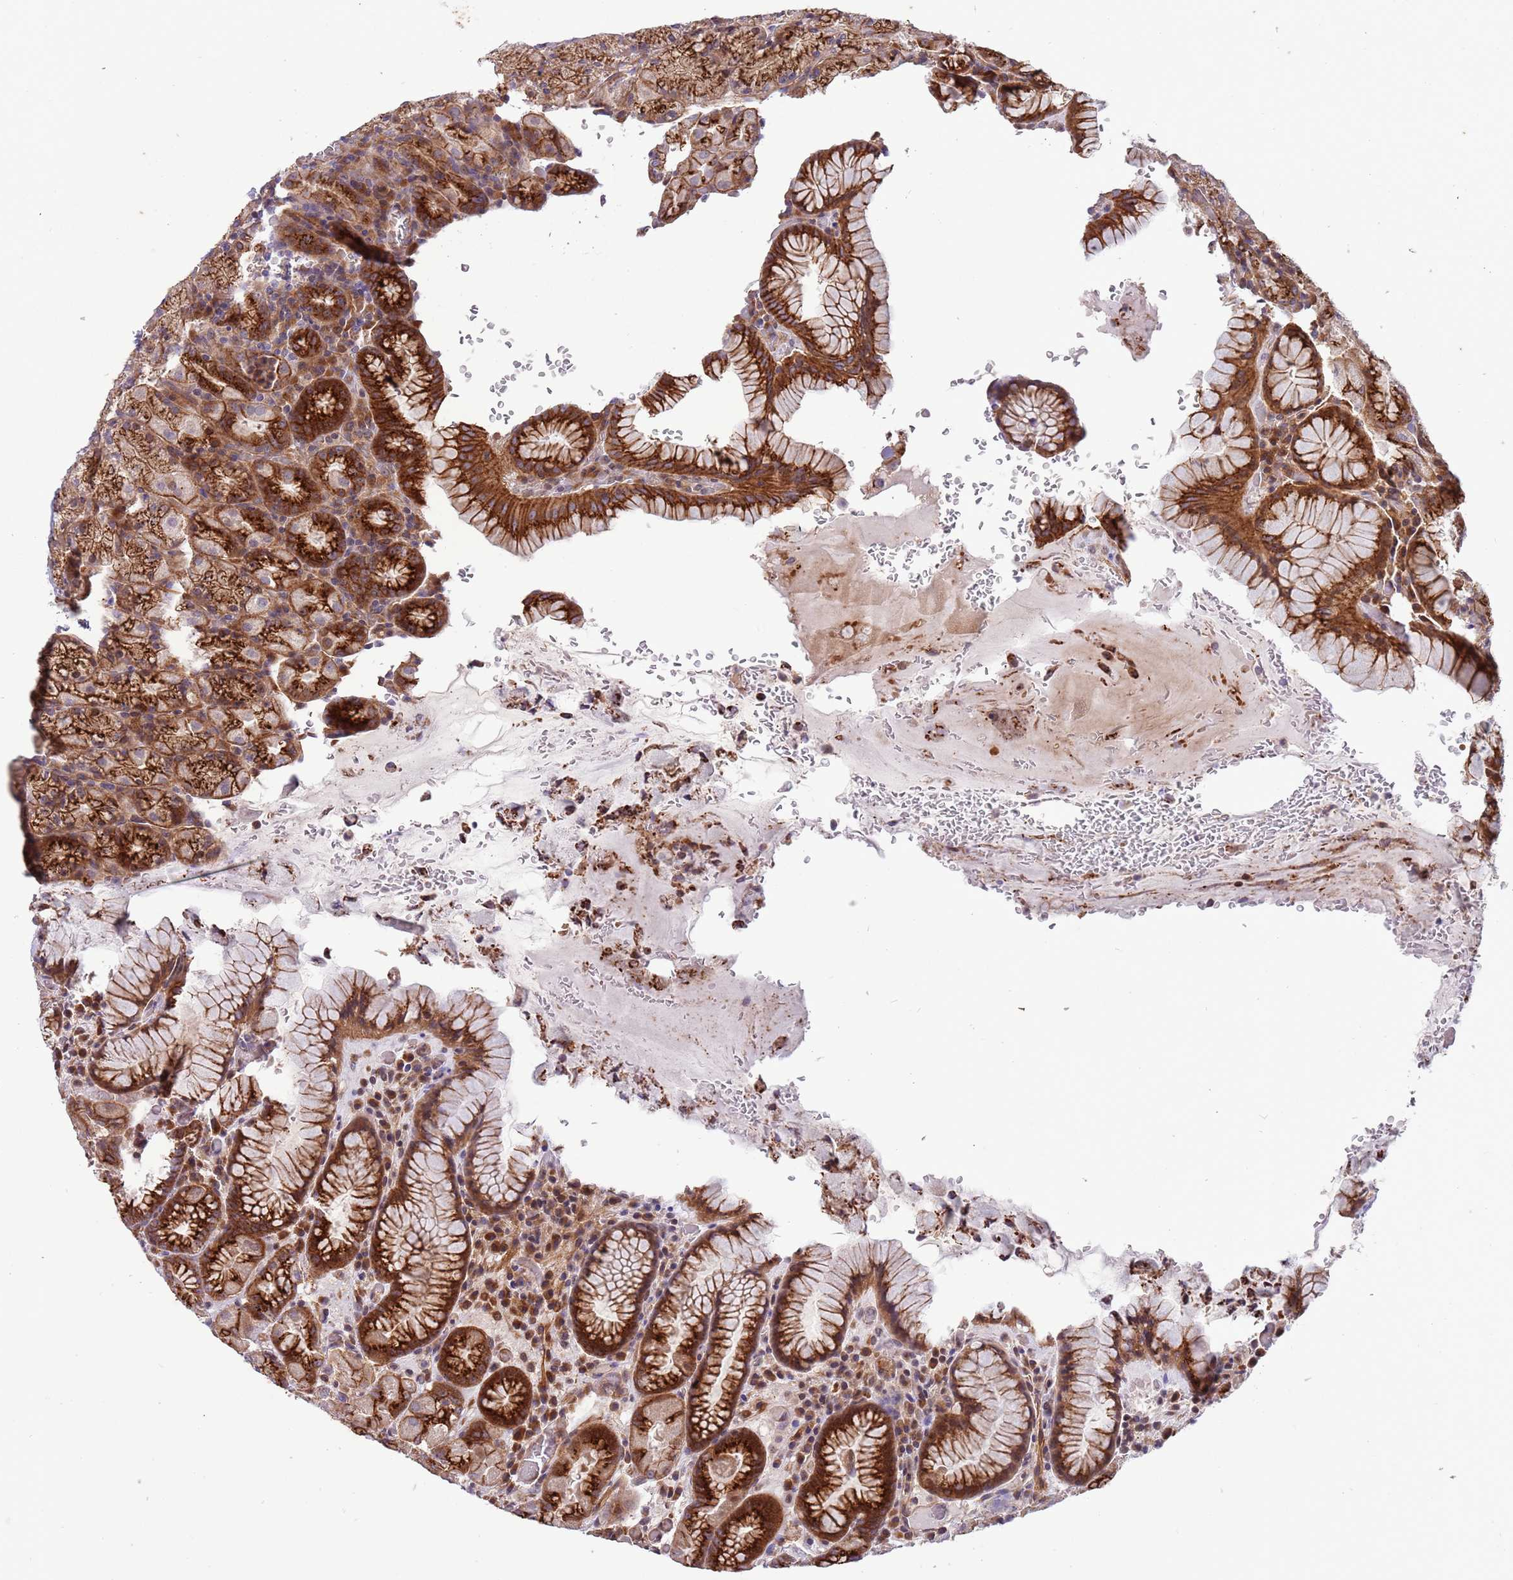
{"staining": {"intensity": "strong", "quantity": ">75%", "location": "cytoplasmic/membranous"}, "tissue": "stomach", "cell_type": "Glandular cells", "image_type": "normal", "snomed": [{"axis": "morphology", "description": "Normal tissue, NOS"}, {"axis": "topography", "description": "Stomach, upper"}, {"axis": "topography", "description": "Stomach, lower"}], "caption": "IHC micrograph of benign stomach stained for a protein (brown), which demonstrates high levels of strong cytoplasmic/membranous positivity in approximately >75% of glandular cells.", "gene": "ITGB6", "patient": {"sex": "male", "age": 80}}